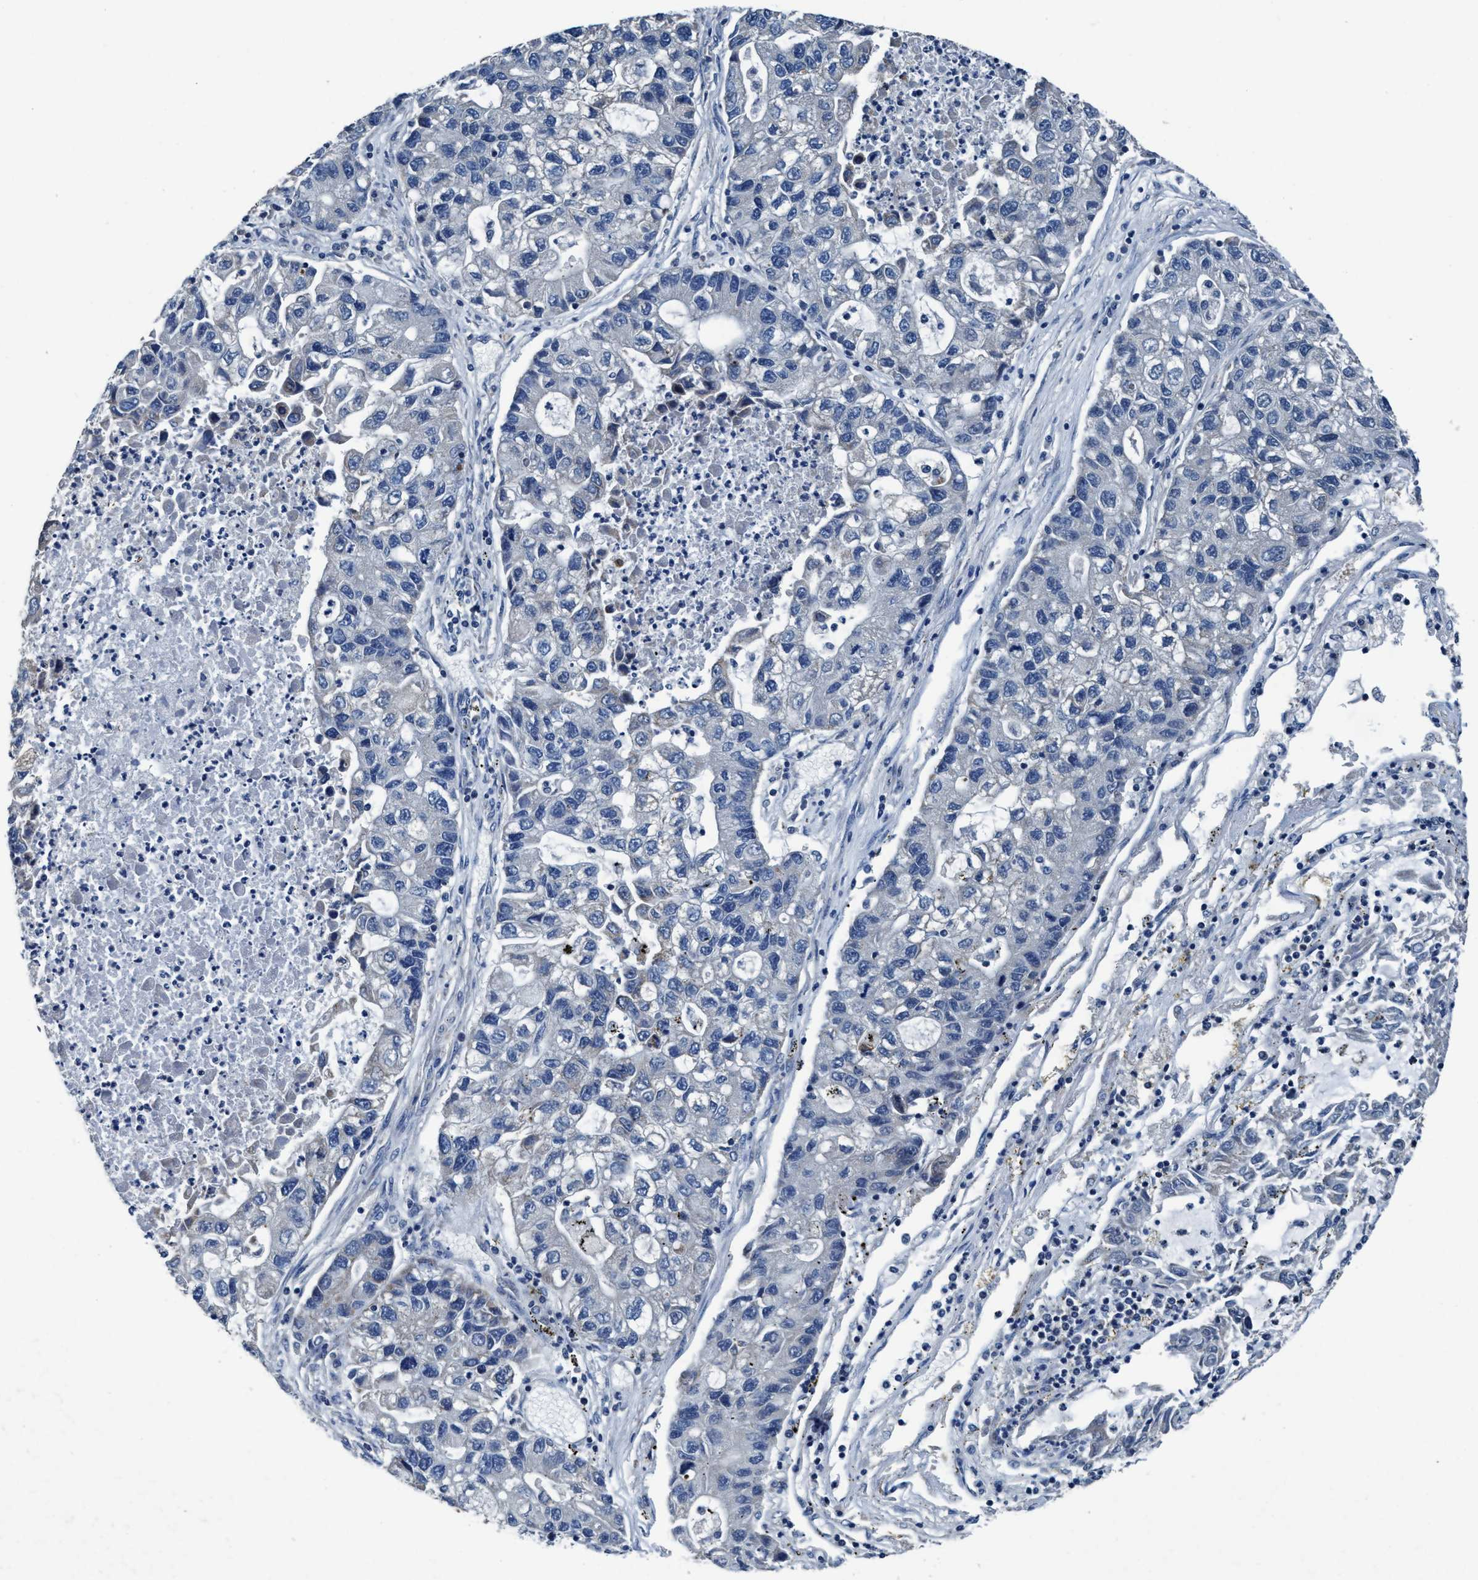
{"staining": {"intensity": "negative", "quantity": "none", "location": "none"}, "tissue": "lung cancer", "cell_type": "Tumor cells", "image_type": "cancer", "snomed": [{"axis": "morphology", "description": "Adenocarcinoma, NOS"}, {"axis": "topography", "description": "Lung"}], "caption": "Tumor cells are negative for brown protein staining in adenocarcinoma (lung).", "gene": "ANKFN1", "patient": {"sex": "female", "age": 51}}